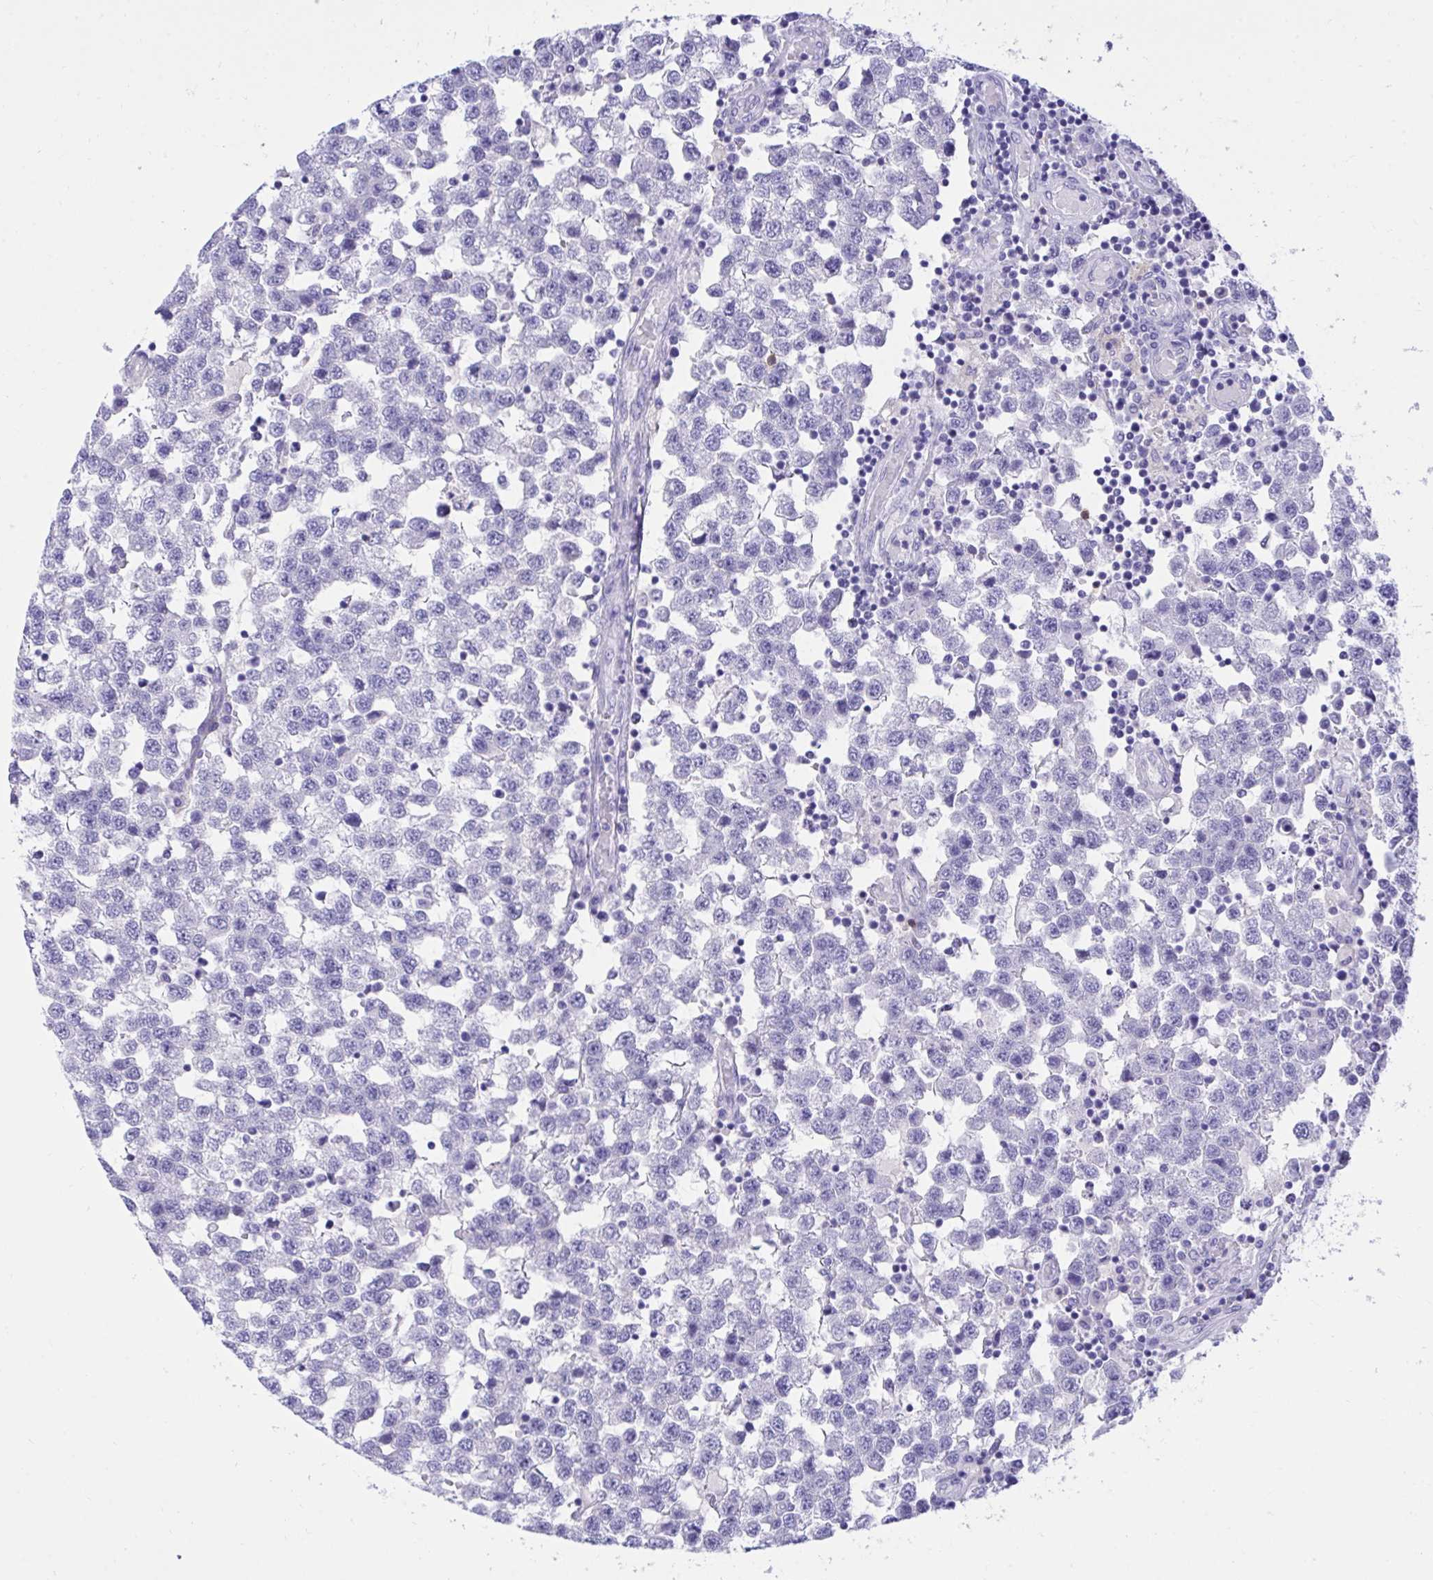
{"staining": {"intensity": "negative", "quantity": "none", "location": "none"}, "tissue": "testis cancer", "cell_type": "Tumor cells", "image_type": "cancer", "snomed": [{"axis": "morphology", "description": "Seminoma, NOS"}, {"axis": "topography", "description": "Testis"}], "caption": "Tumor cells show no significant protein positivity in testis cancer (seminoma).", "gene": "PGM2L1", "patient": {"sex": "male", "age": 34}}